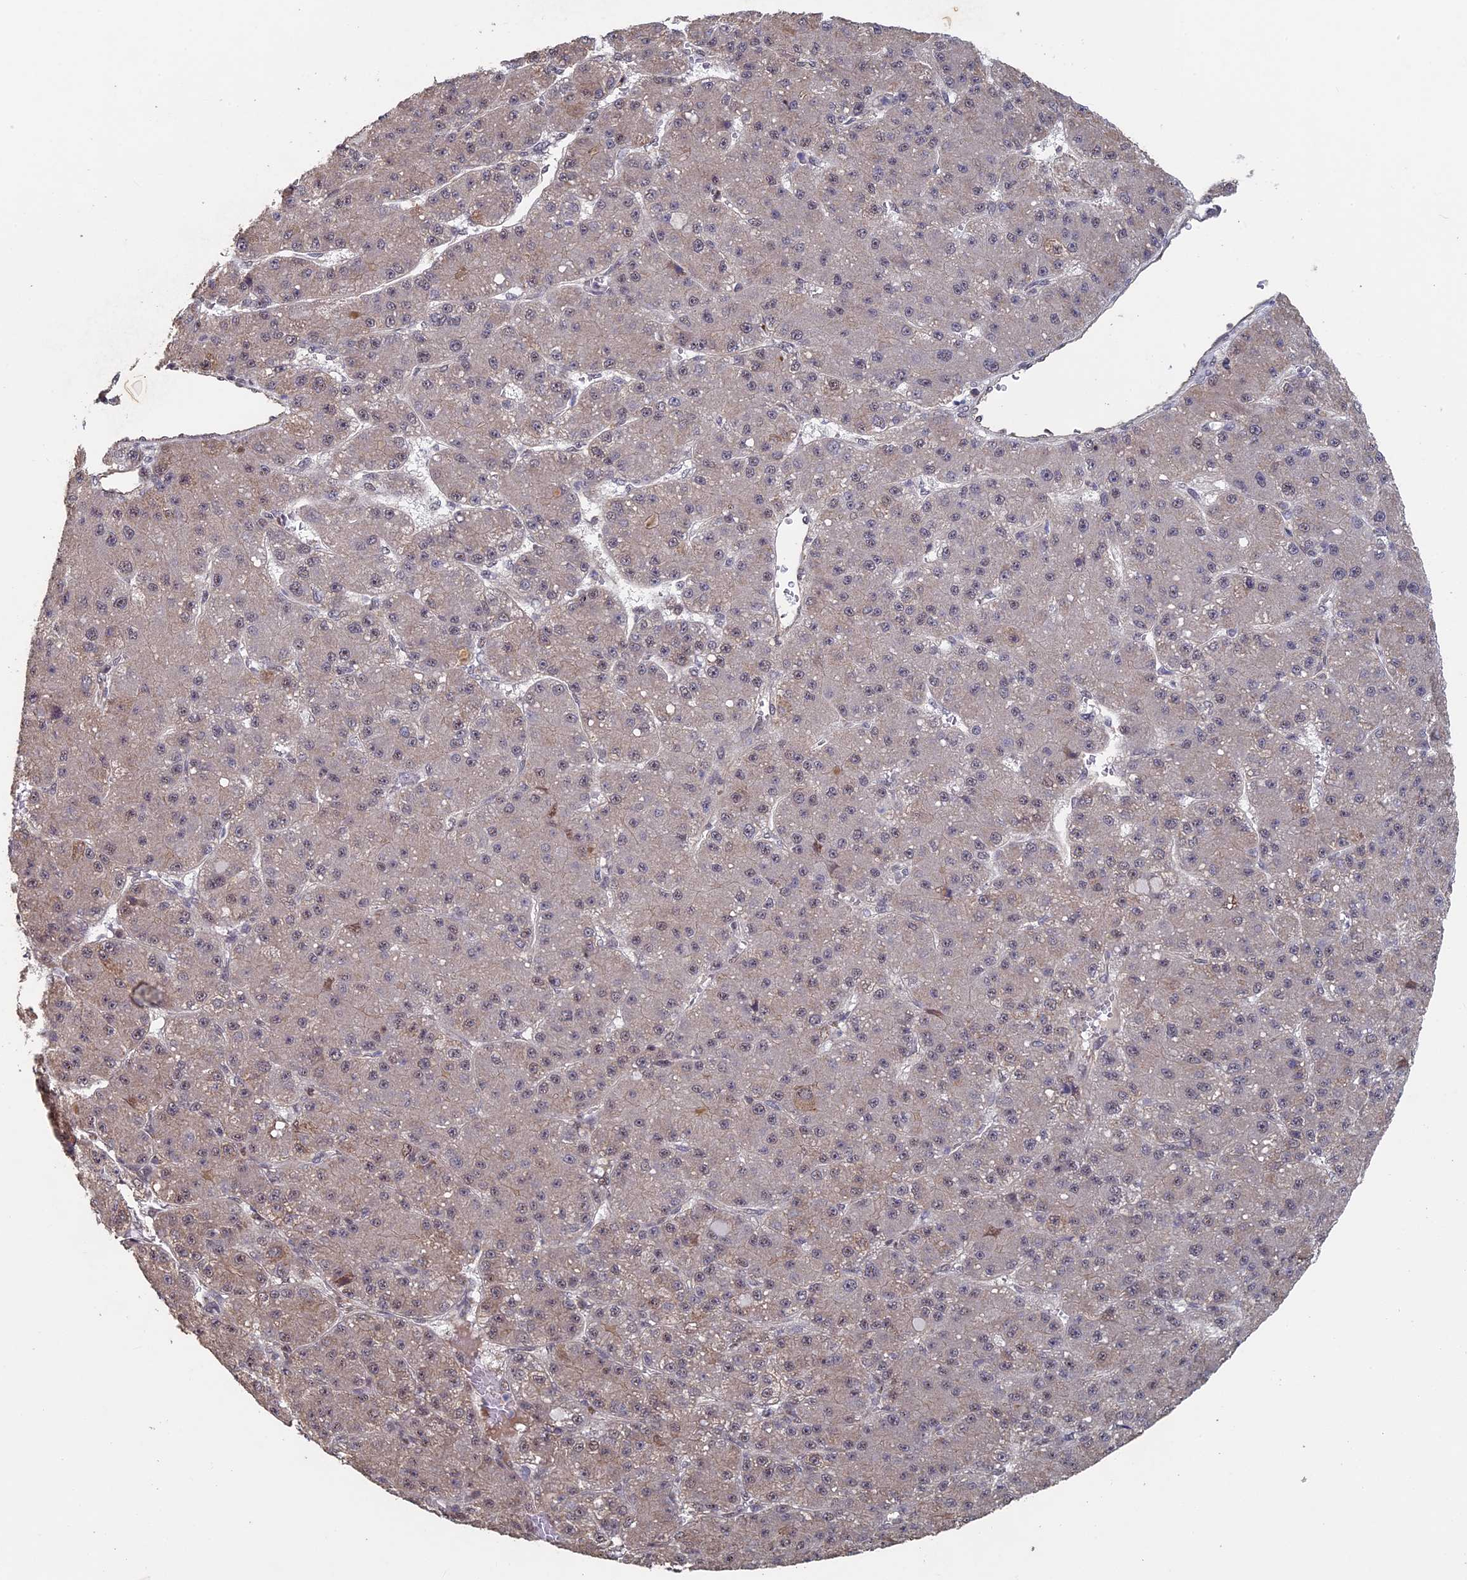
{"staining": {"intensity": "negative", "quantity": "none", "location": "none"}, "tissue": "liver cancer", "cell_type": "Tumor cells", "image_type": "cancer", "snomed": [{"axis": "morphology", "description": "Carcinoma, Hepatocellular, NOS"}, {"axis": "topography", "description": "Liver"}], "caption": "Tumor cells show no significant protein positivity in hepatocellular carcinoma (liver).", "gene": "KIAA1328", "patient": {"sex": "male", "age": 67}}